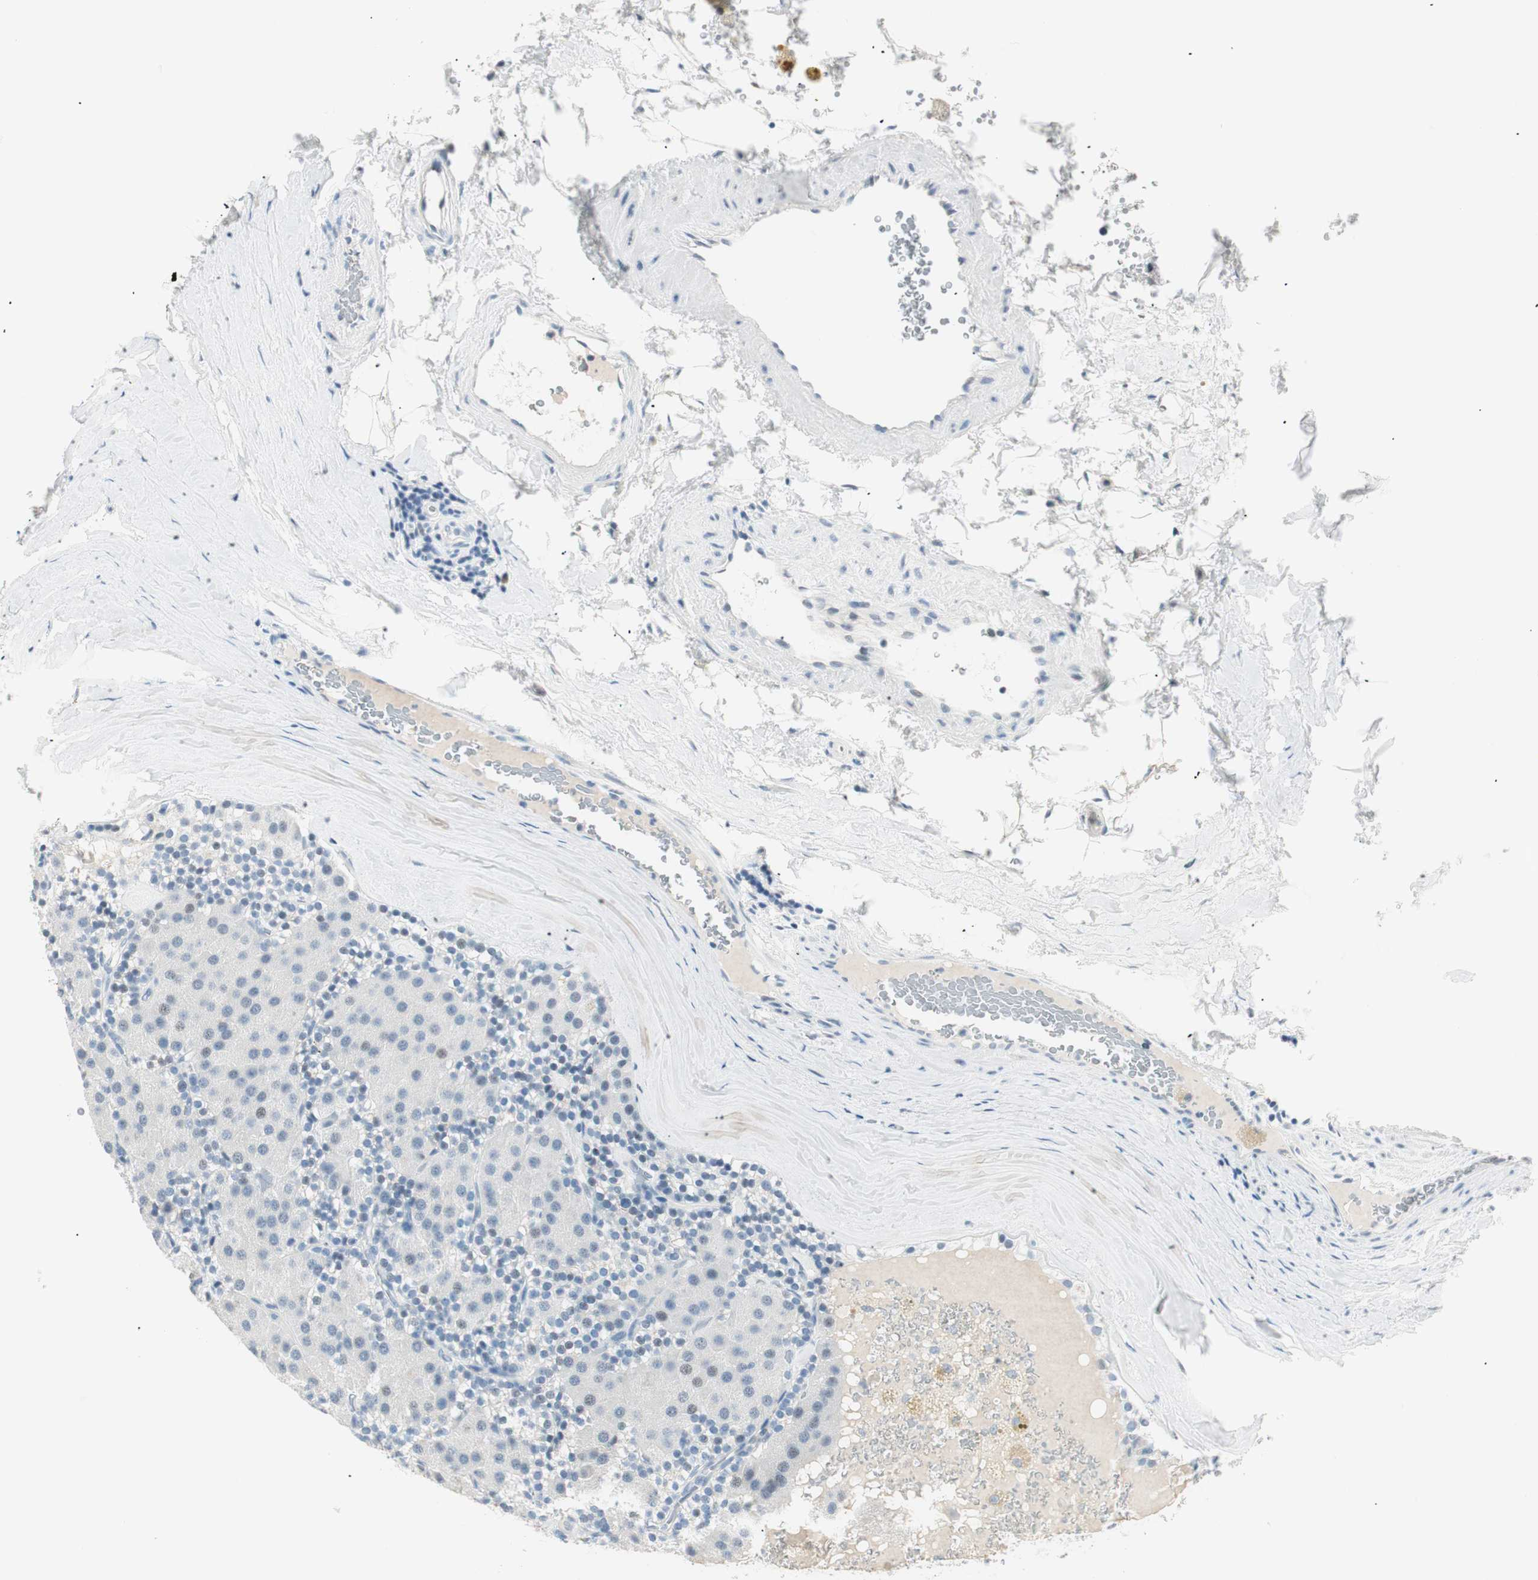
{"staining": {"intensity": "negative", "quantity": "none", "location": "none"}, "tissue": "parathyroid gland", "cell_type": "Glandular cells", "image_type": "normal", "snomed": [{"axis": "morphology", "description": "Normal tissue, NOS"}, {"axis": "morphology", "description": "Adenoma, NOS"}, {"axis": "topography", "description": "Parathyroid gland"}], "caption": "High magnification brightfield microscopy of normal parathyroid gland stained with DAB (brown) and counterstained with hematoxylin (blue): glandular cells show no significant positivity. The staining is performed using DAB brown chromogen with nuclei counter-stained in using hematoxylin.", "gene": "HOXB13", "patient": {"sex": "female", "age": 86}}